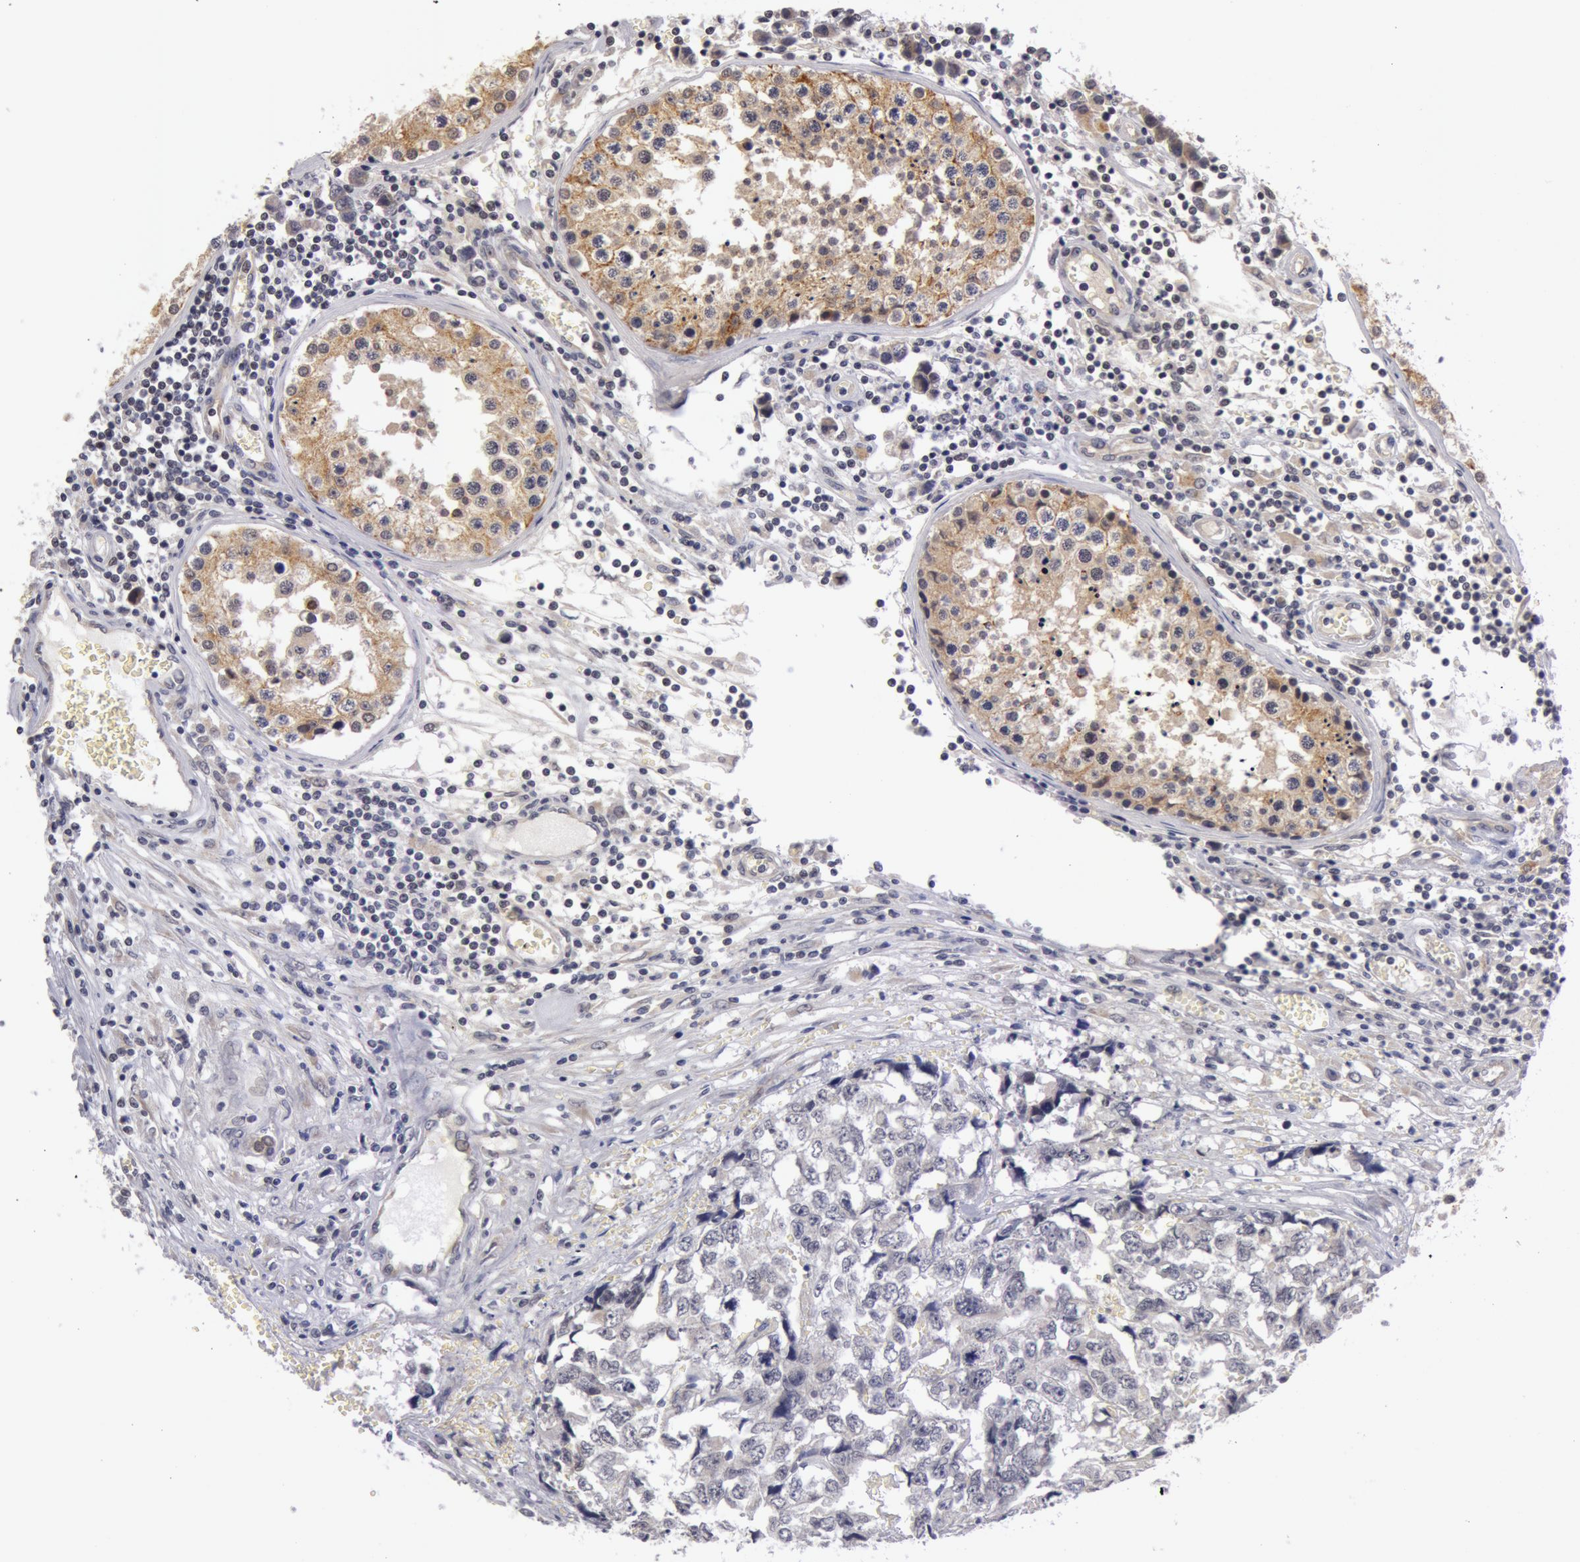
{"staining": {"intensity": "negative", "quantity": "none", "location": "none"}, "tissue": "testis cancer", "cell_type": "Tumor cells", "image_type": "cancer", "snomed": [{"axis": "morphology", "description": "Carcinoma, Embryonal, NOS"}, {"axis": "topography", "description": "Testis"}], "caption": "Immunohistochemistry (IHC) photomicrograph of neoplastic tissue: embryonal carcinoma (testis) stained with DAB (3,3'-diaminobenzidine) displays no significant protein staining in tumor cells.", "gene": "SYTL4", "patient": {"sex": "male", "age": 31}}